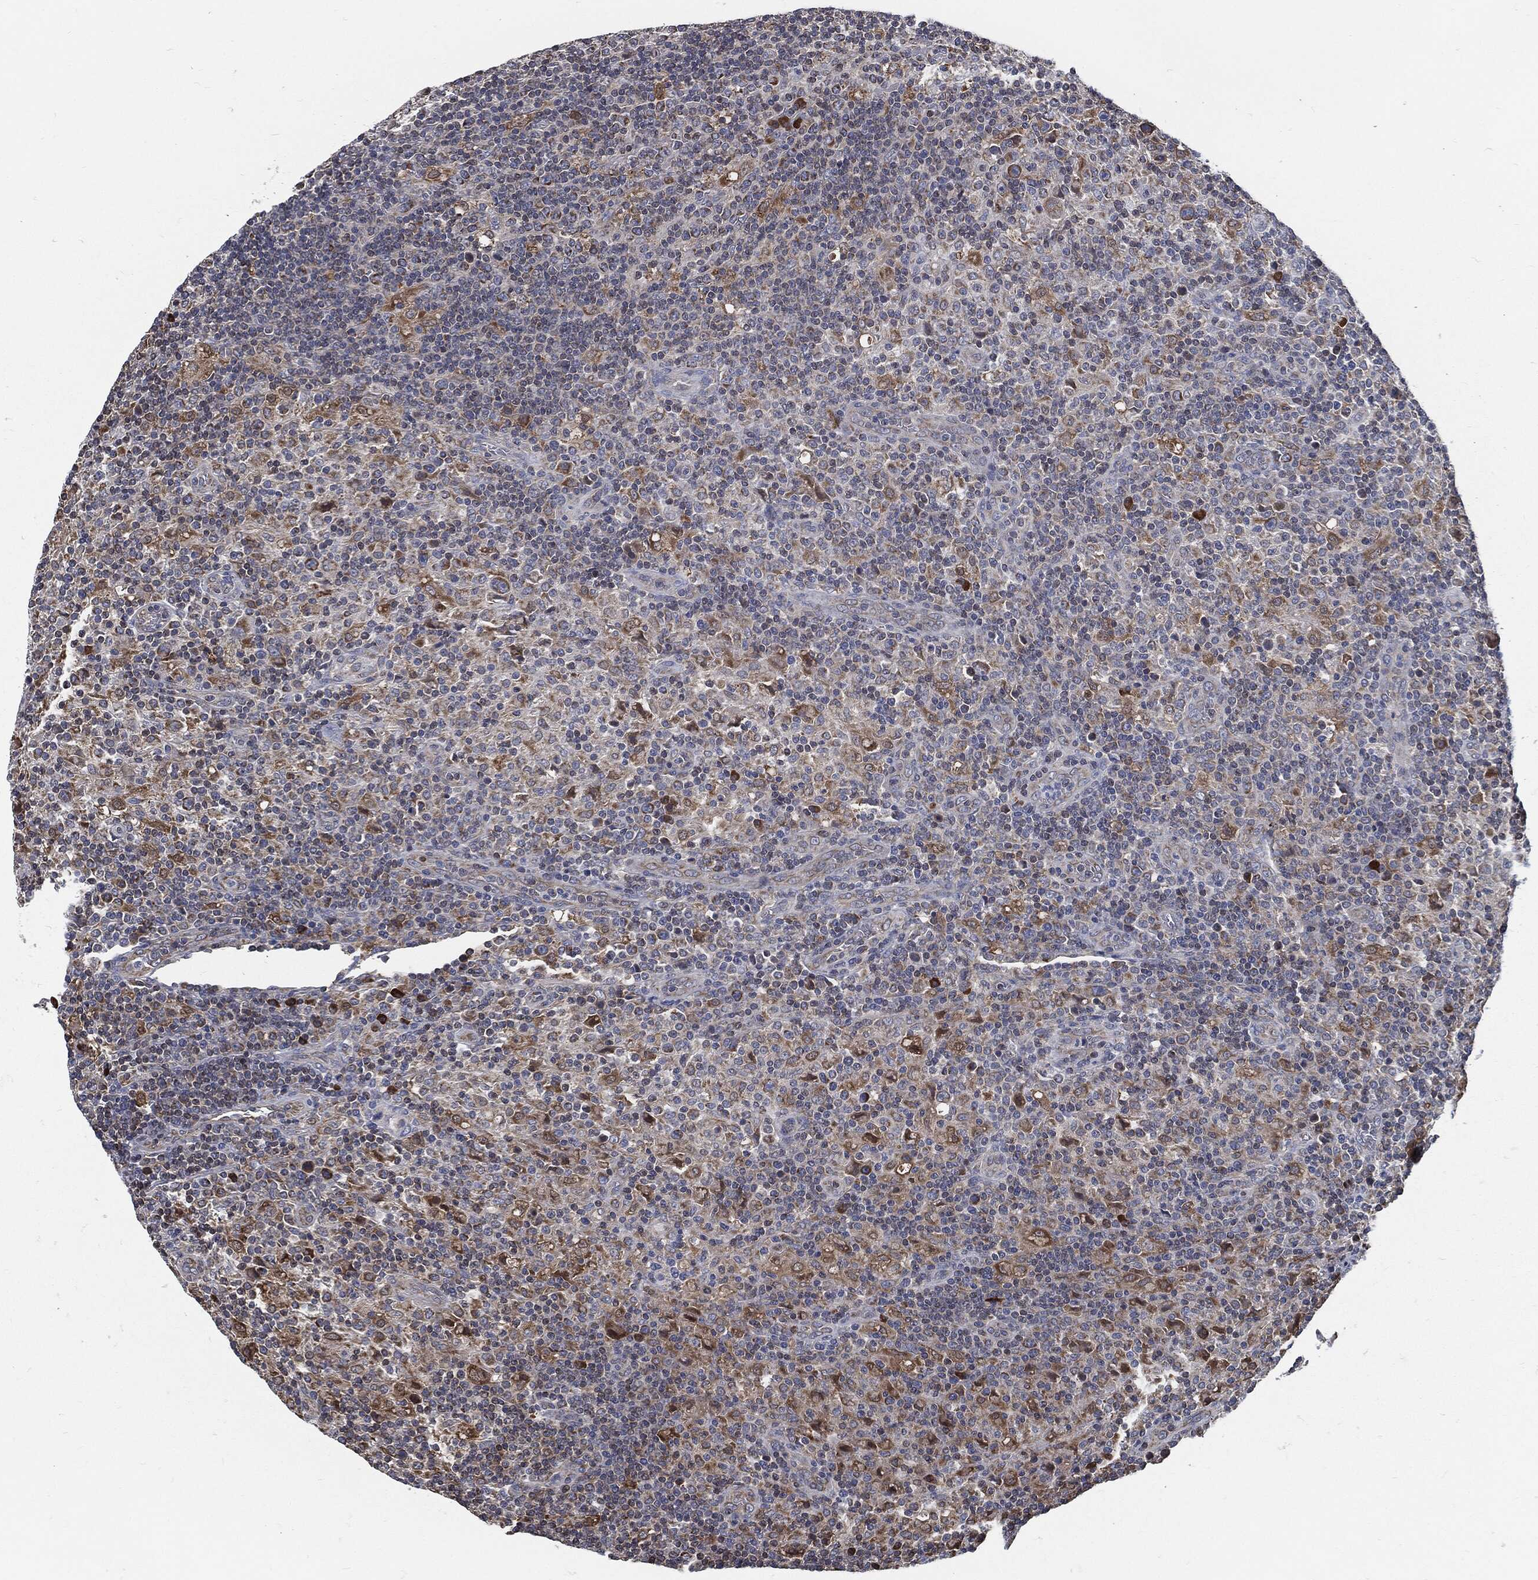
{"staining": {"intensity": "moderate", "quantity": "25%-75%", "location": "cytoplasmic/membranous"}, "tissue": "lymphoma", "cell_type": "Tumor cells", "image_type": "cancer", "snomed": [{"axis": "morphology", "description": "Hodgkin's disease, NOS"}, {"axis": "topography", "description": "Lymph node"}], "caption": "A medium amount of moderate cytoplasmic/membranous expression is seen in about 25%-75% of tumor cells in lymphoma tissue. The protein is shown in brown color, while the nuclei are stained blue.", "gene": "PRDX4", "patient": {"sex": "male", "age": 70}}